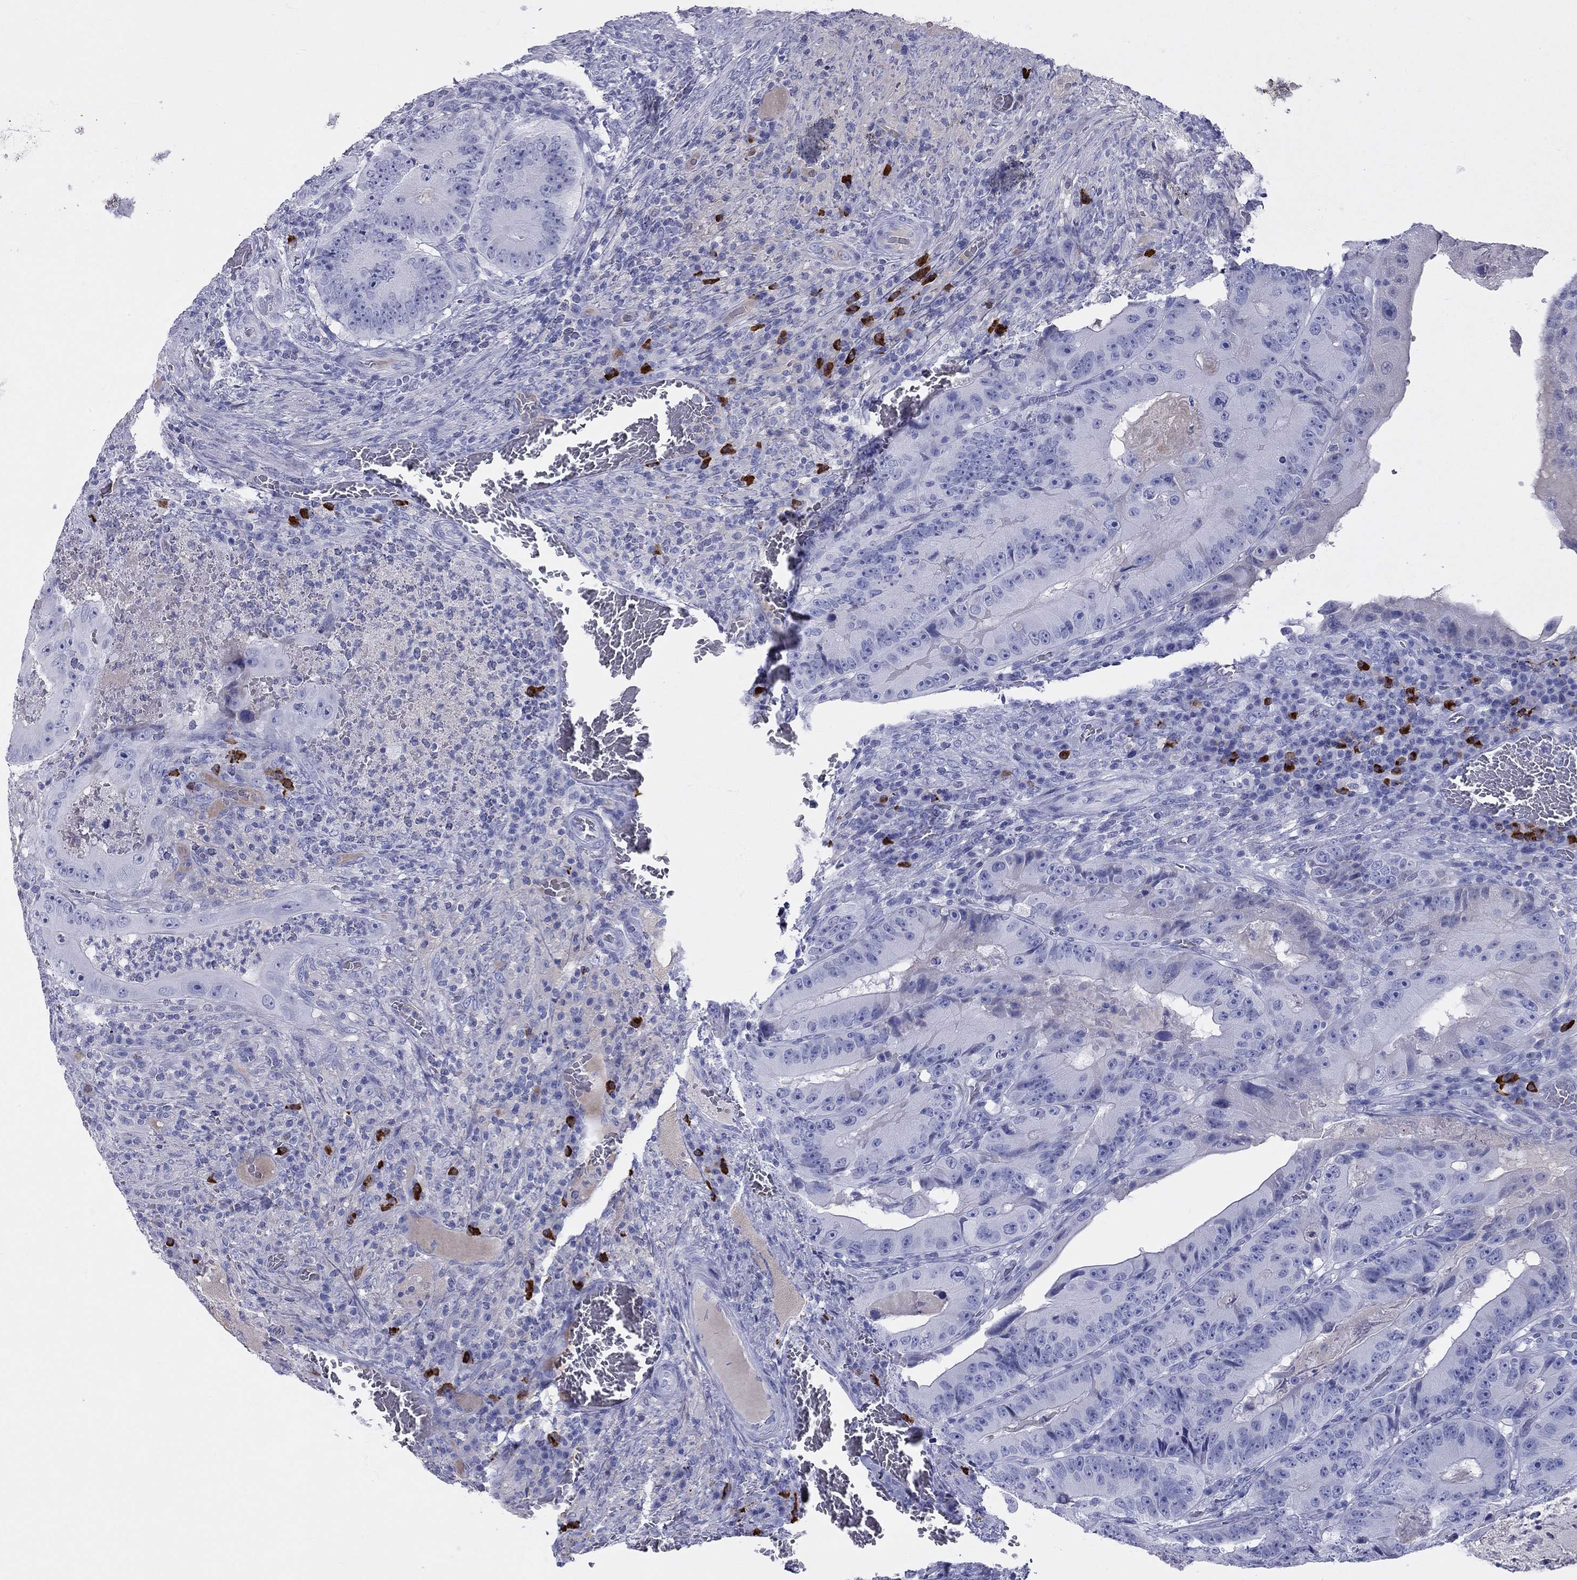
{"staining": {"intensity": "negative", "quantity": "none", "location": "none"}, "tissue": "colorectal cancer", "cell_type": "Tumor cells", "image_type": "cancer", "snomed": [{"axis": "morphology", "description": "Adenocarcinoma, NOS"}, {"axis": "topography", "description": "Colon"}], "caption": "High power microscopy micrograph of an immunohistochemistry photomicrograph of colorectal cancer (adenocarcinoma), revealing no significant positivity in tumor cells. Nuclei are stained in blue.", "gene": "KLRG1", "patient": {"sex": "female", "age": 86}}